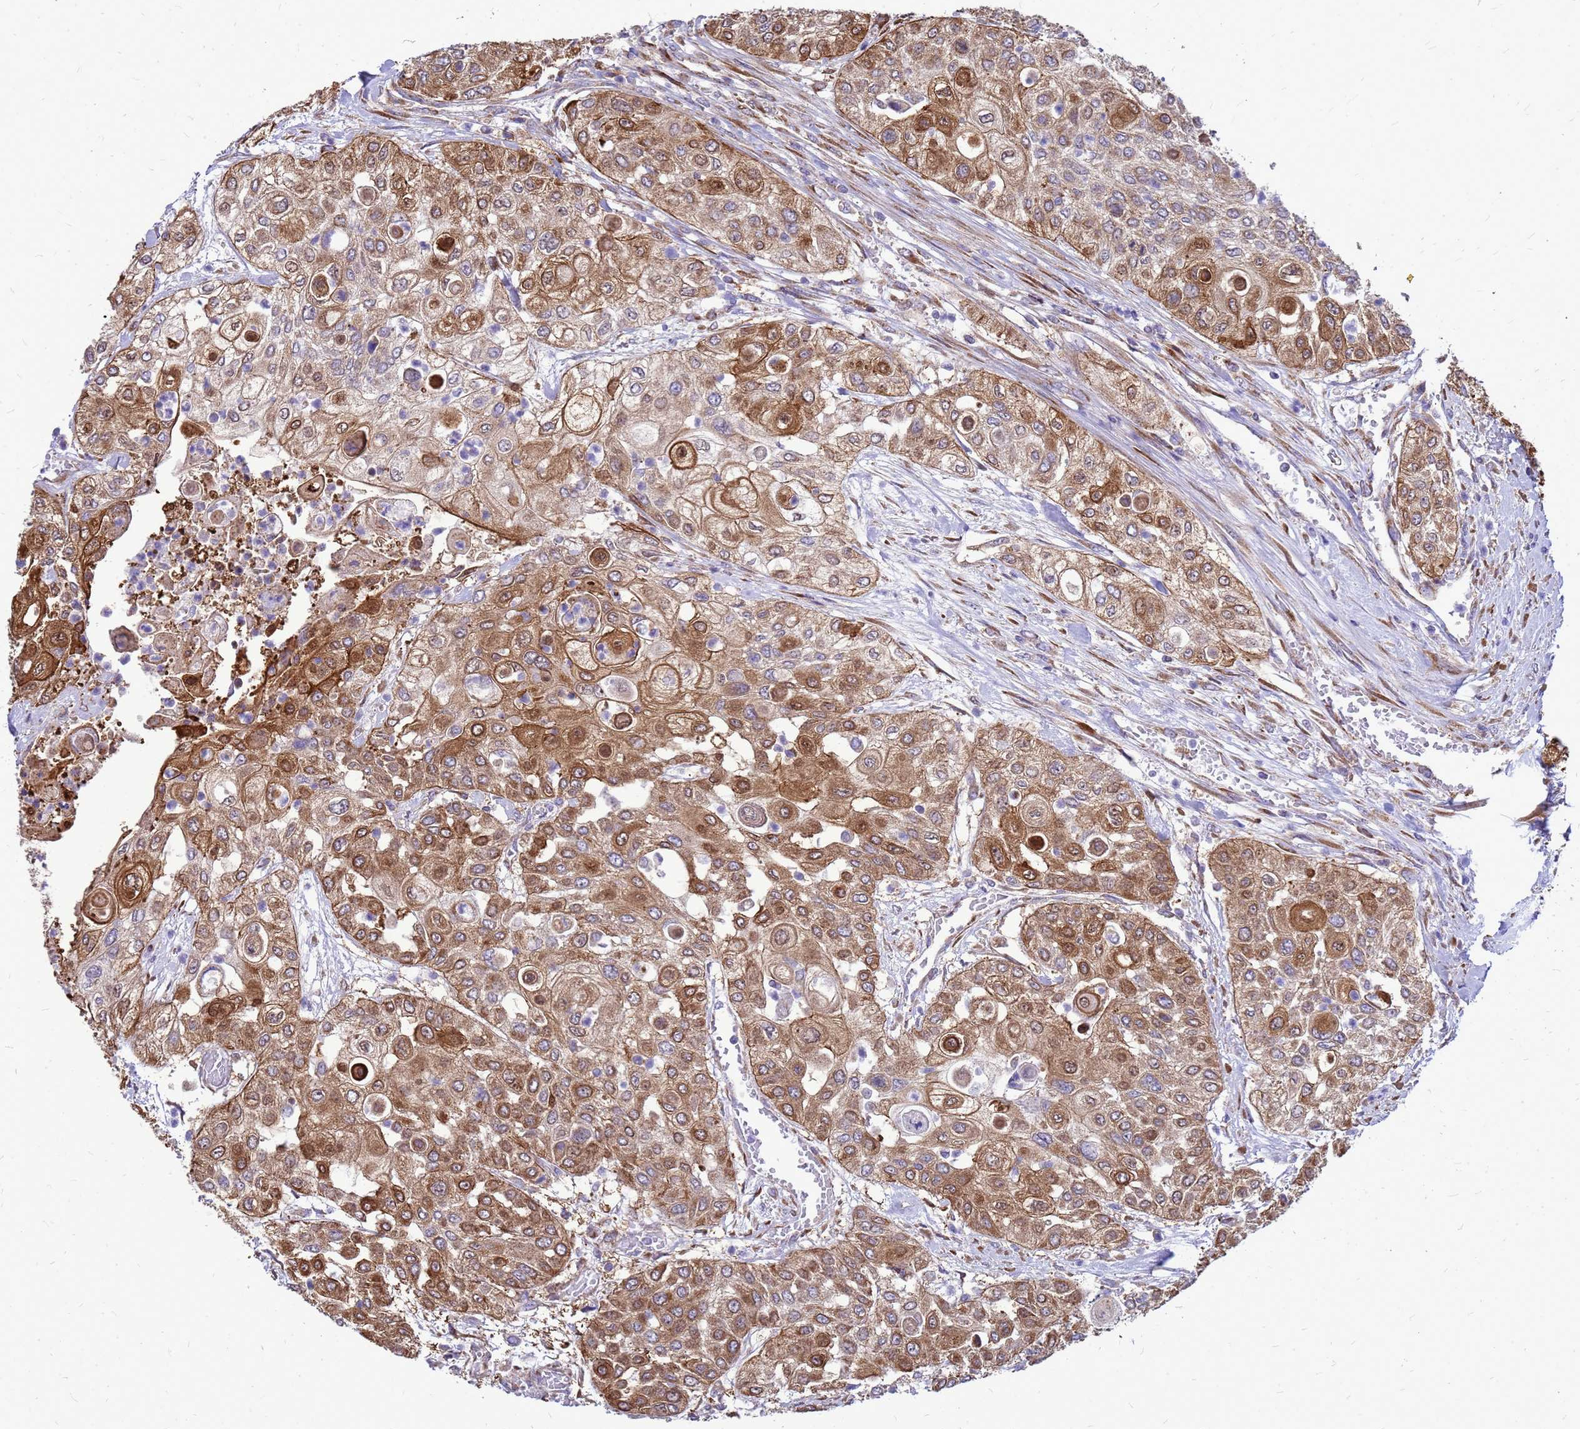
{"staining": {"intensity": "moderate", "quantity": ">75%", "location": "cytoplasmic/membranous"}, "tissue": "urothelial cancer", "cell_type": "Tumor cells", "image_type": "cancer", "snomed": [{"axis": "morphology", "description": "Urothelial carcinoma, High grade"}, {"axis": "topography", "description": "Urinary bladder"}], "caption": "Human high-grade urothelial carcinoma stained with a brown dye displays moderate cytoplasmic/membranous positive staining in approximately >75% of tumor cells.", "gene": "FSTL4", "patient": {"sex": "female", "age": 79}}